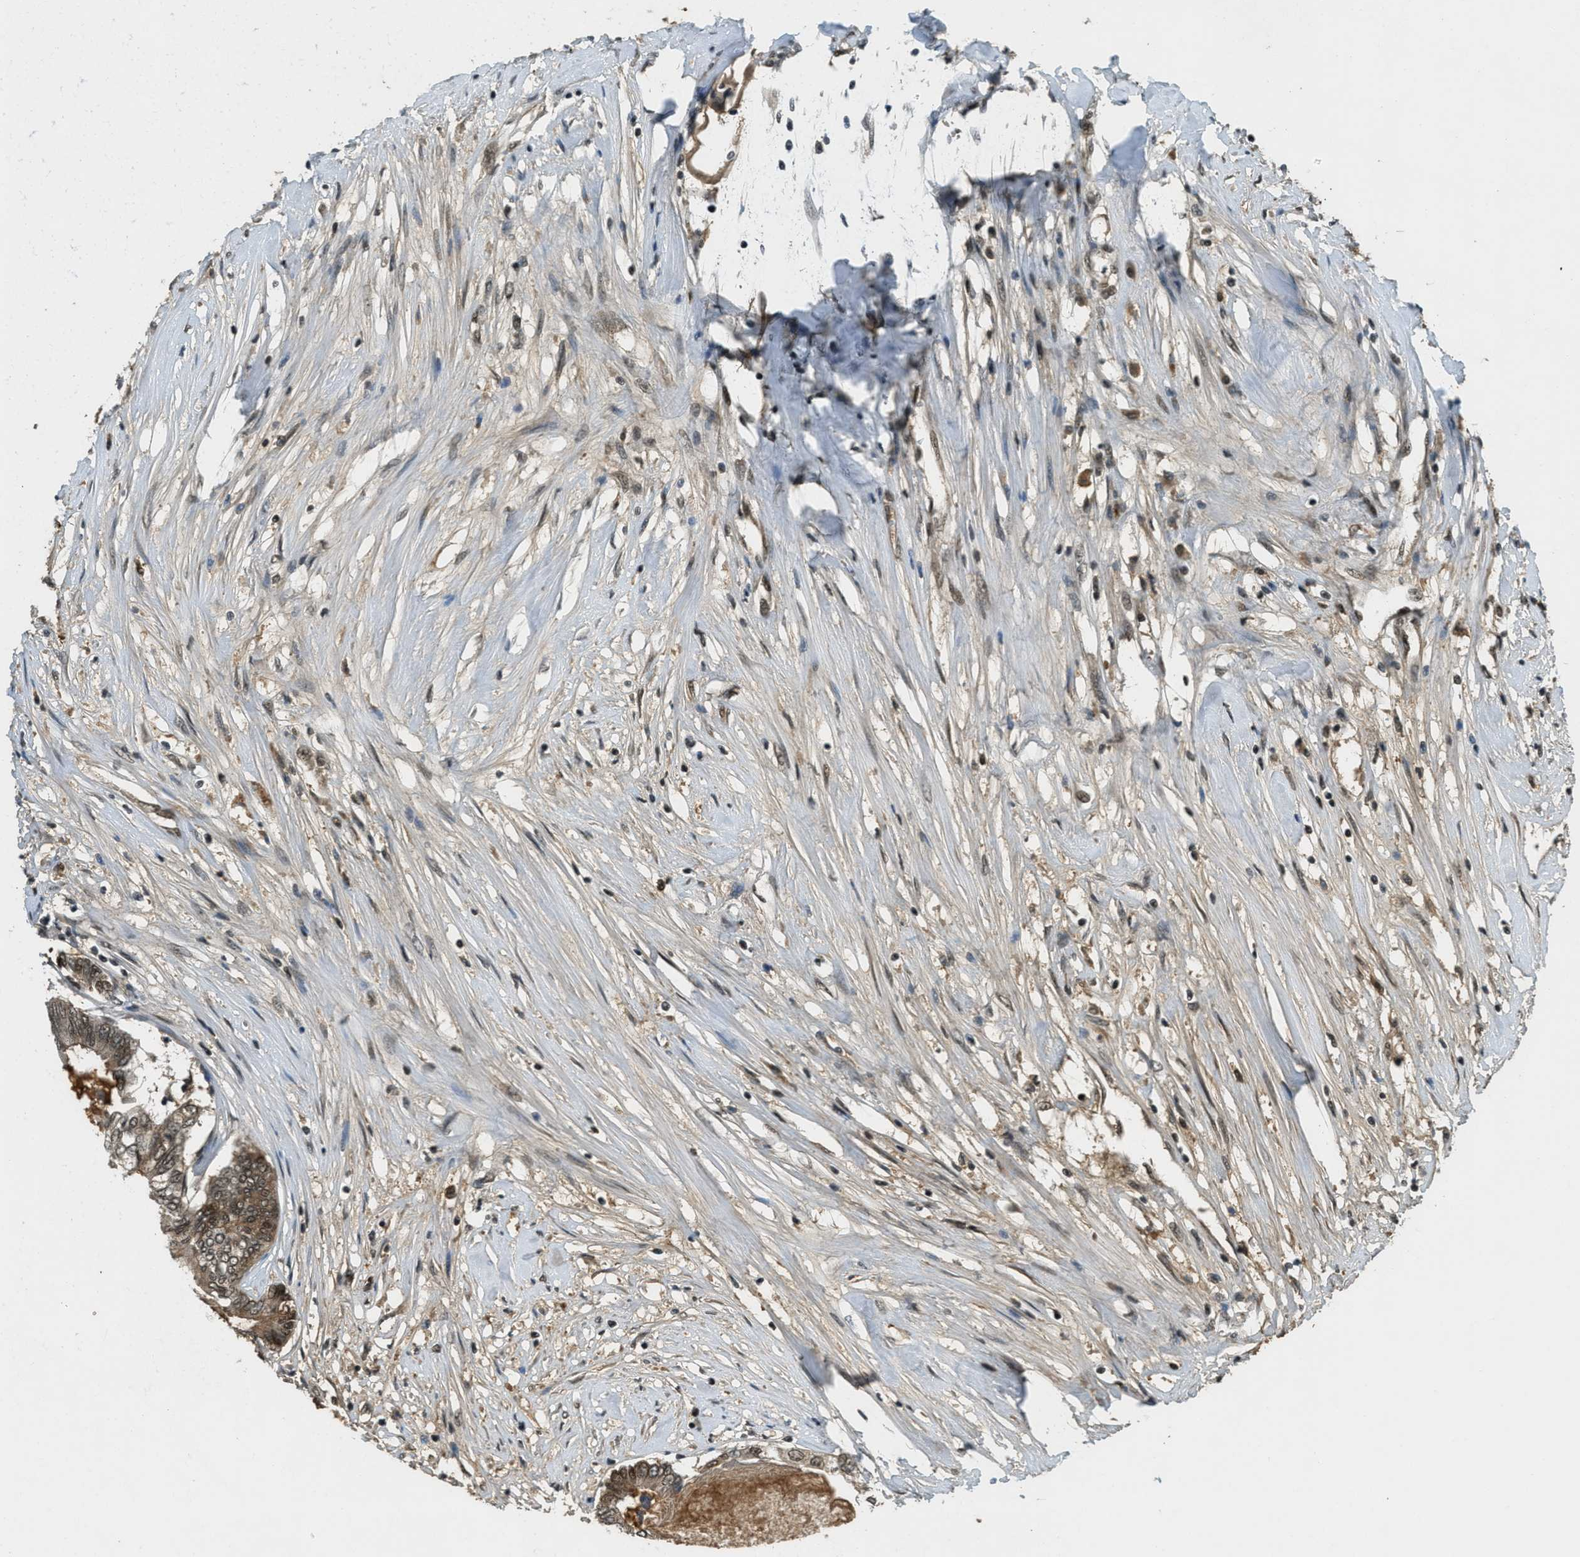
{"staining": {"intensity": "moderate", "quantity": ">75%", "location": "cytoplasmic/membranous,nuclear"}, "tissue": "colorectal cancer", "cell_type": "Tumor cells", "image_type": "cancer", "snomed": [{"axis": "morphology", "description": "Adenocarcinoma, NOS"}, {"axis": "topography", "description": "Rectum"}], "caption": "IHC of colorectal adenocarcinoma exhibits medium levels of moderate cytoplasmic/membranous and nuclear positivity in about >75% of tumor cells.", "gene": "ZNF148", "patient": {"sex": "male", "age": 63}}